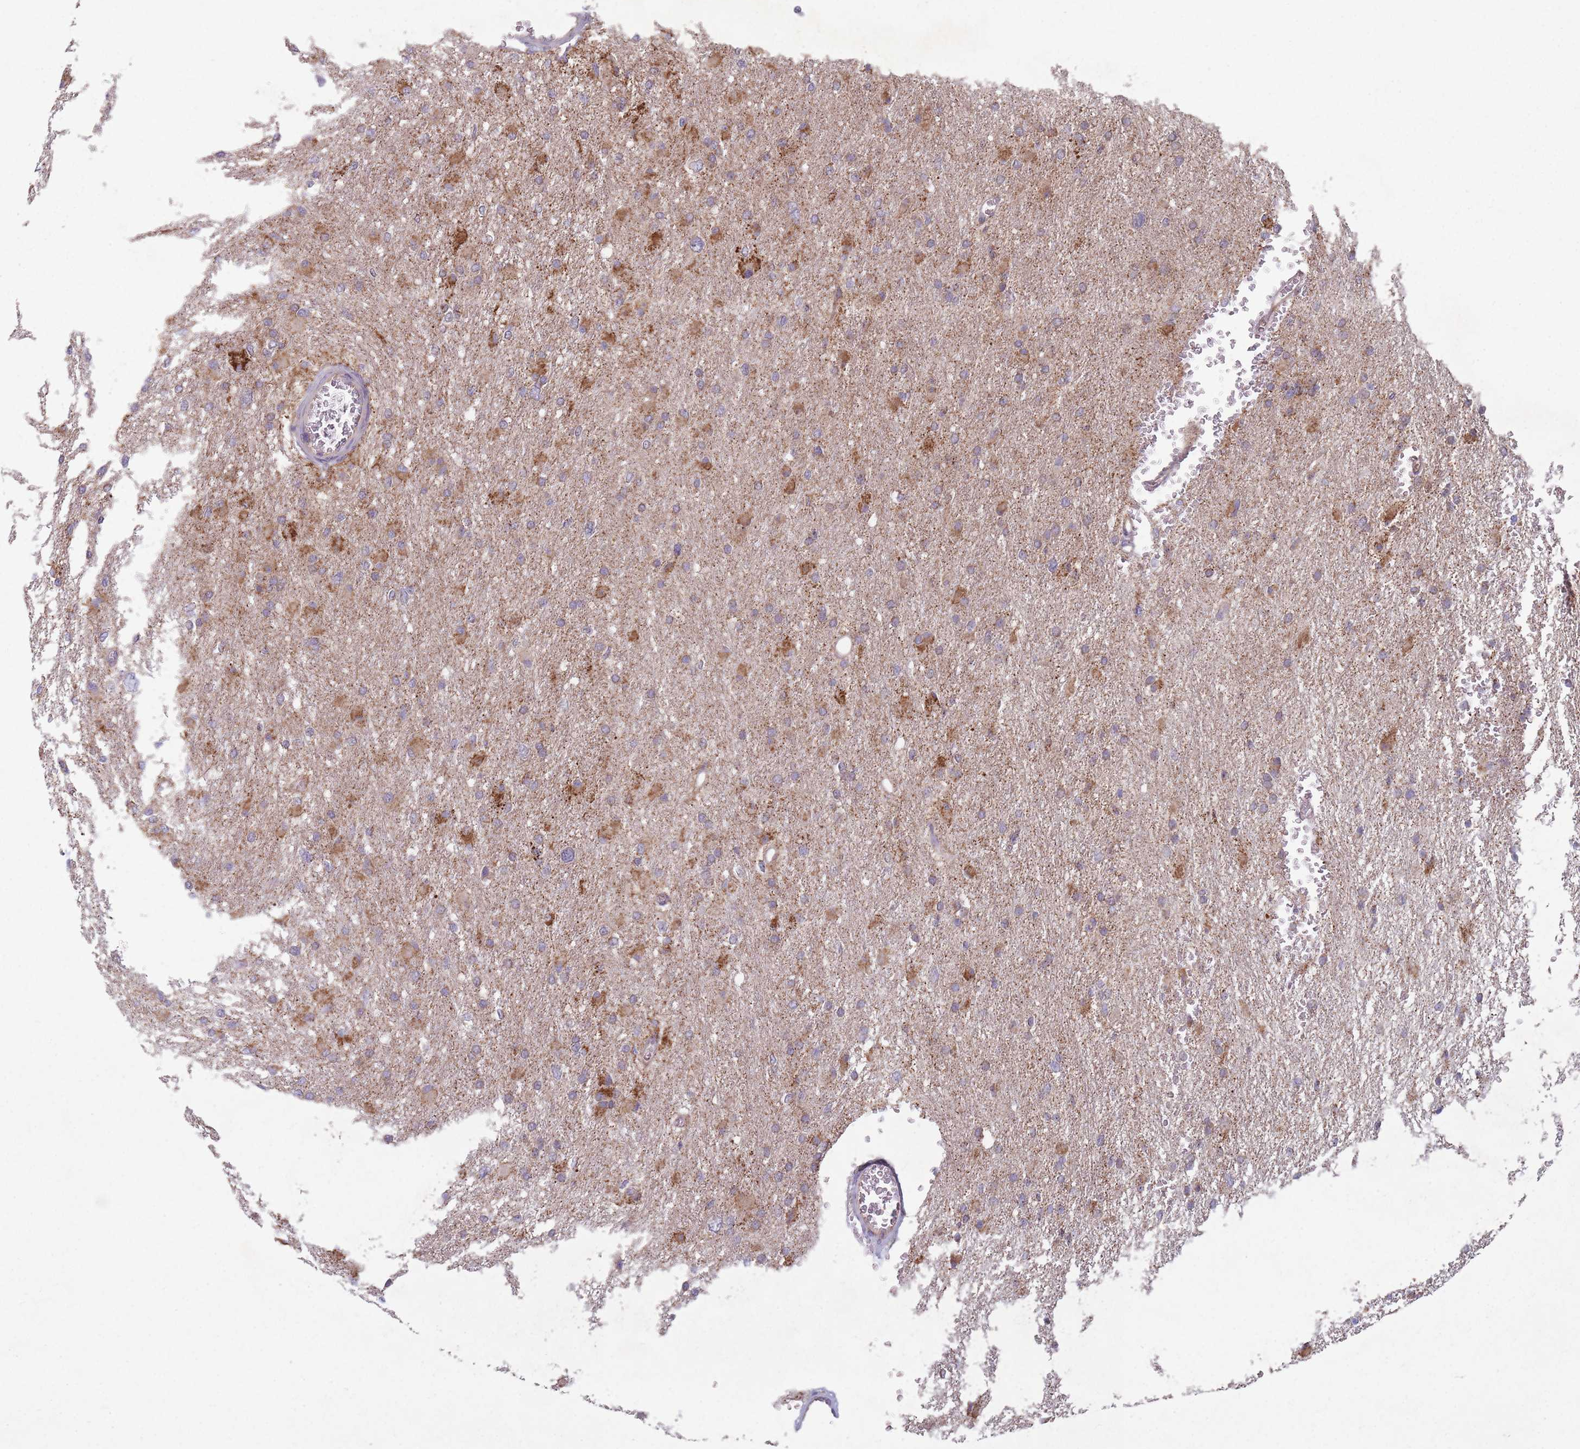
{"staining": {"intensity": "strong", "quantity": "25%-75%", "location": "cytoplasmic/membranous"}, "tissue": "glioma", "cell_type": "Tumor cells", "image_type": "cancer", "snomed": [{"axis": "morphology", "description": "Glioma, malignant, High grade"}, {"axis": "topography", "description": "Cerebral cortex"}], "caption": "Strong cytoplasmic/membranous staining is appreciated in about 25%-75% of tumor cells in glioma.", "gene": "OR10Q1", "patient": {"sex": "female", "age": 36}}